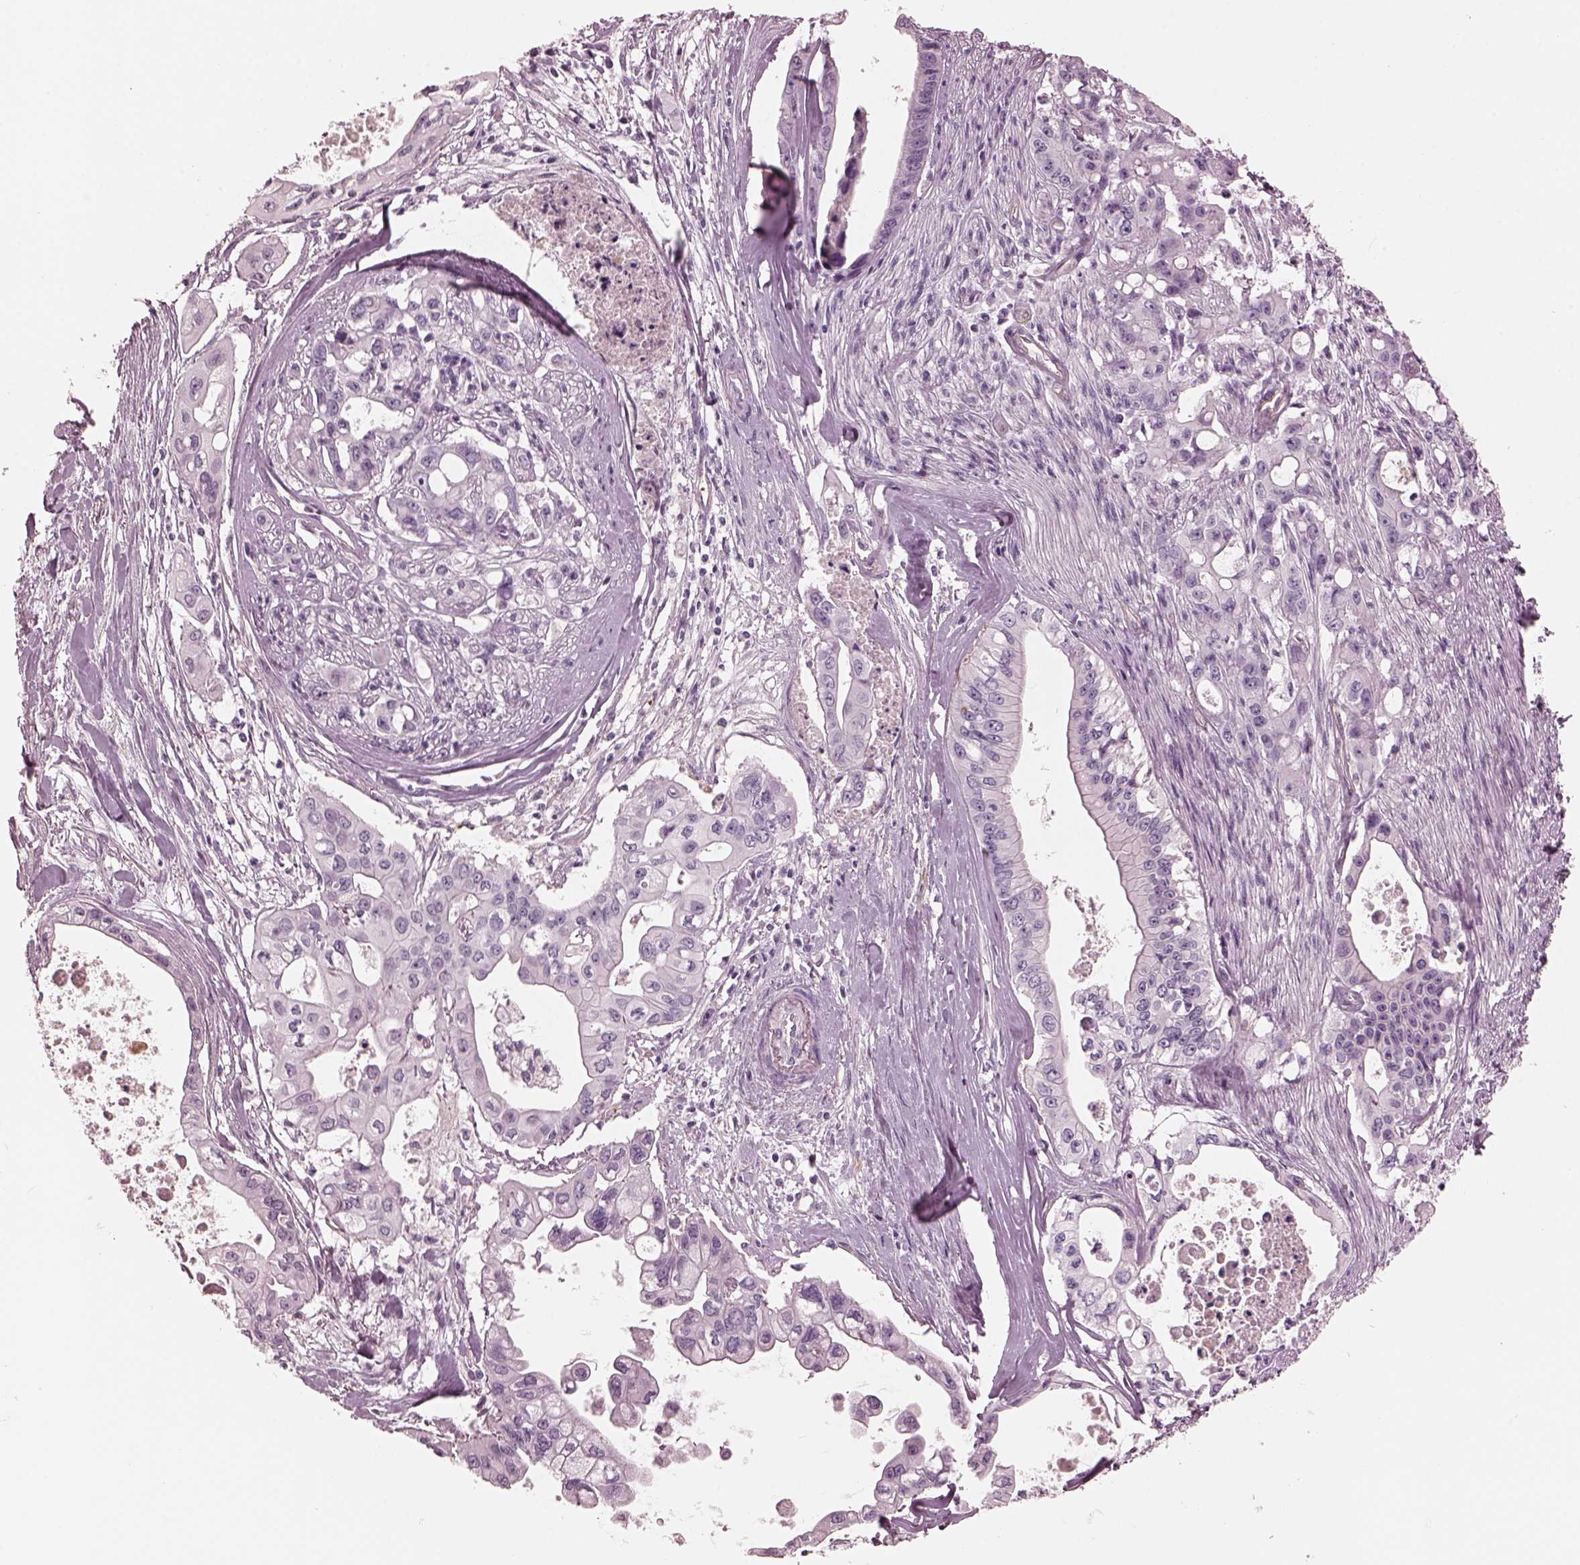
{"staining": {"intensity": "negative", "quantity": "none", "location": "none"}, "tissue": "pancreatic cancer", "cell_type": "Tumor cells", "image_type": "cancer", "snomed": [{"axis": "morphology", "description": "Adenocarcinoma, NOS"}, {"axis": "topography", "description": "Pancreas"}], "caption": "This is a image of immunohistochemistry (IHC) staining of pancreatic cancer, which shows no expression in tumor cells.", "gene": "EIF4E1B", "patient": {"sex": "male", "age": 60}}